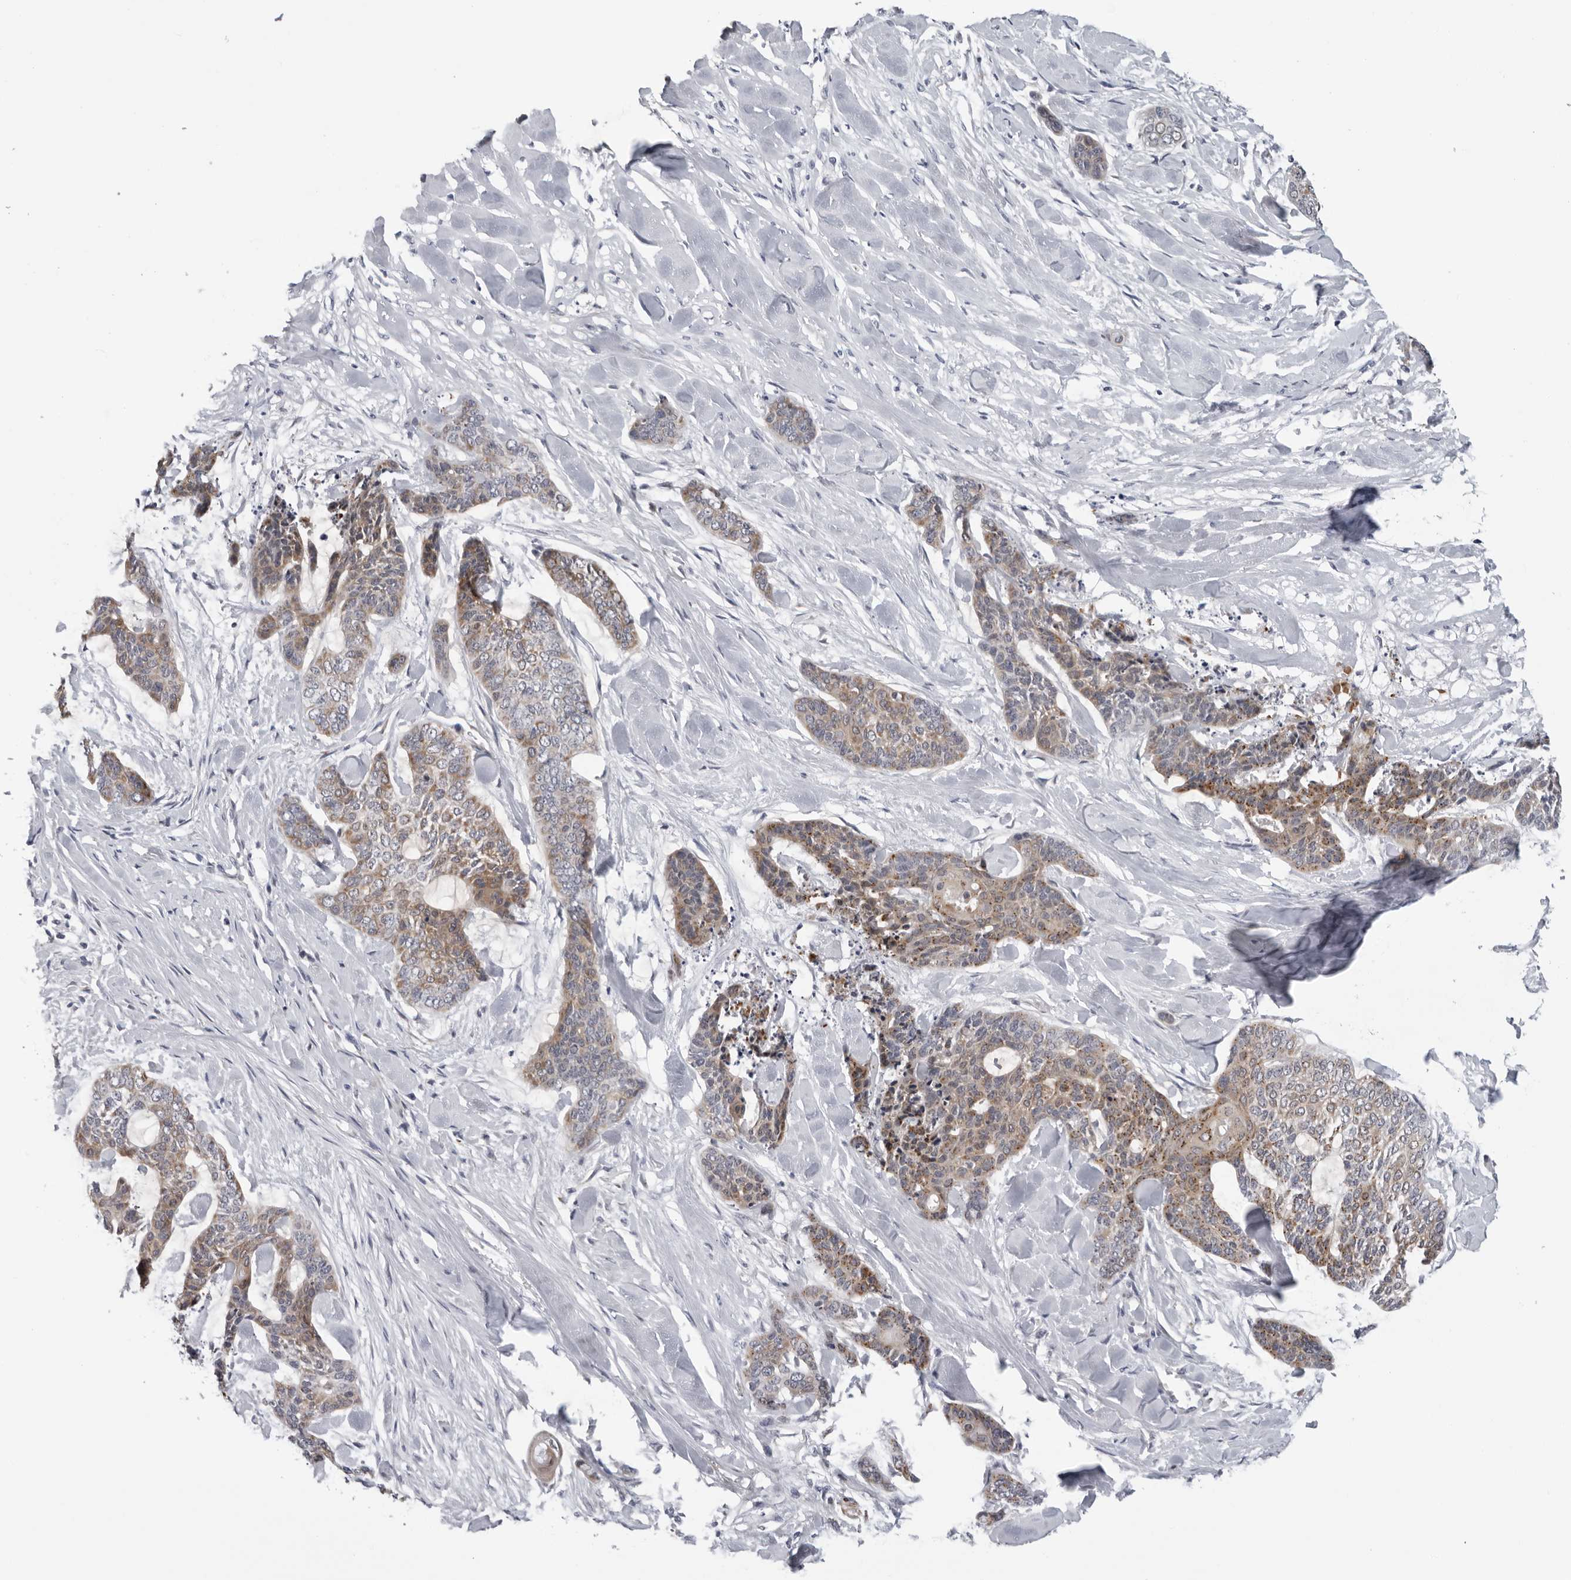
{"staining": {"intensity": "moderate", "quantity": ">75%", "location": "cytoplasmic/membranous"}, "tissue": "skin cancer", "cell_type": "Tumor cells", "image_type": "cancer", "snomed": [{"axis": "morphology", "description": "Basal cell carcinoma"}, {"axis": "topography", "description": "Skin"}], "caption": "Skin cancer stained with a brown dye displays moderate cytoplasmic/membranous positive staining in approximately >75% of tumor cells.", "gene": "CPT2", "patient": {"sex": "female", "age": 64}}